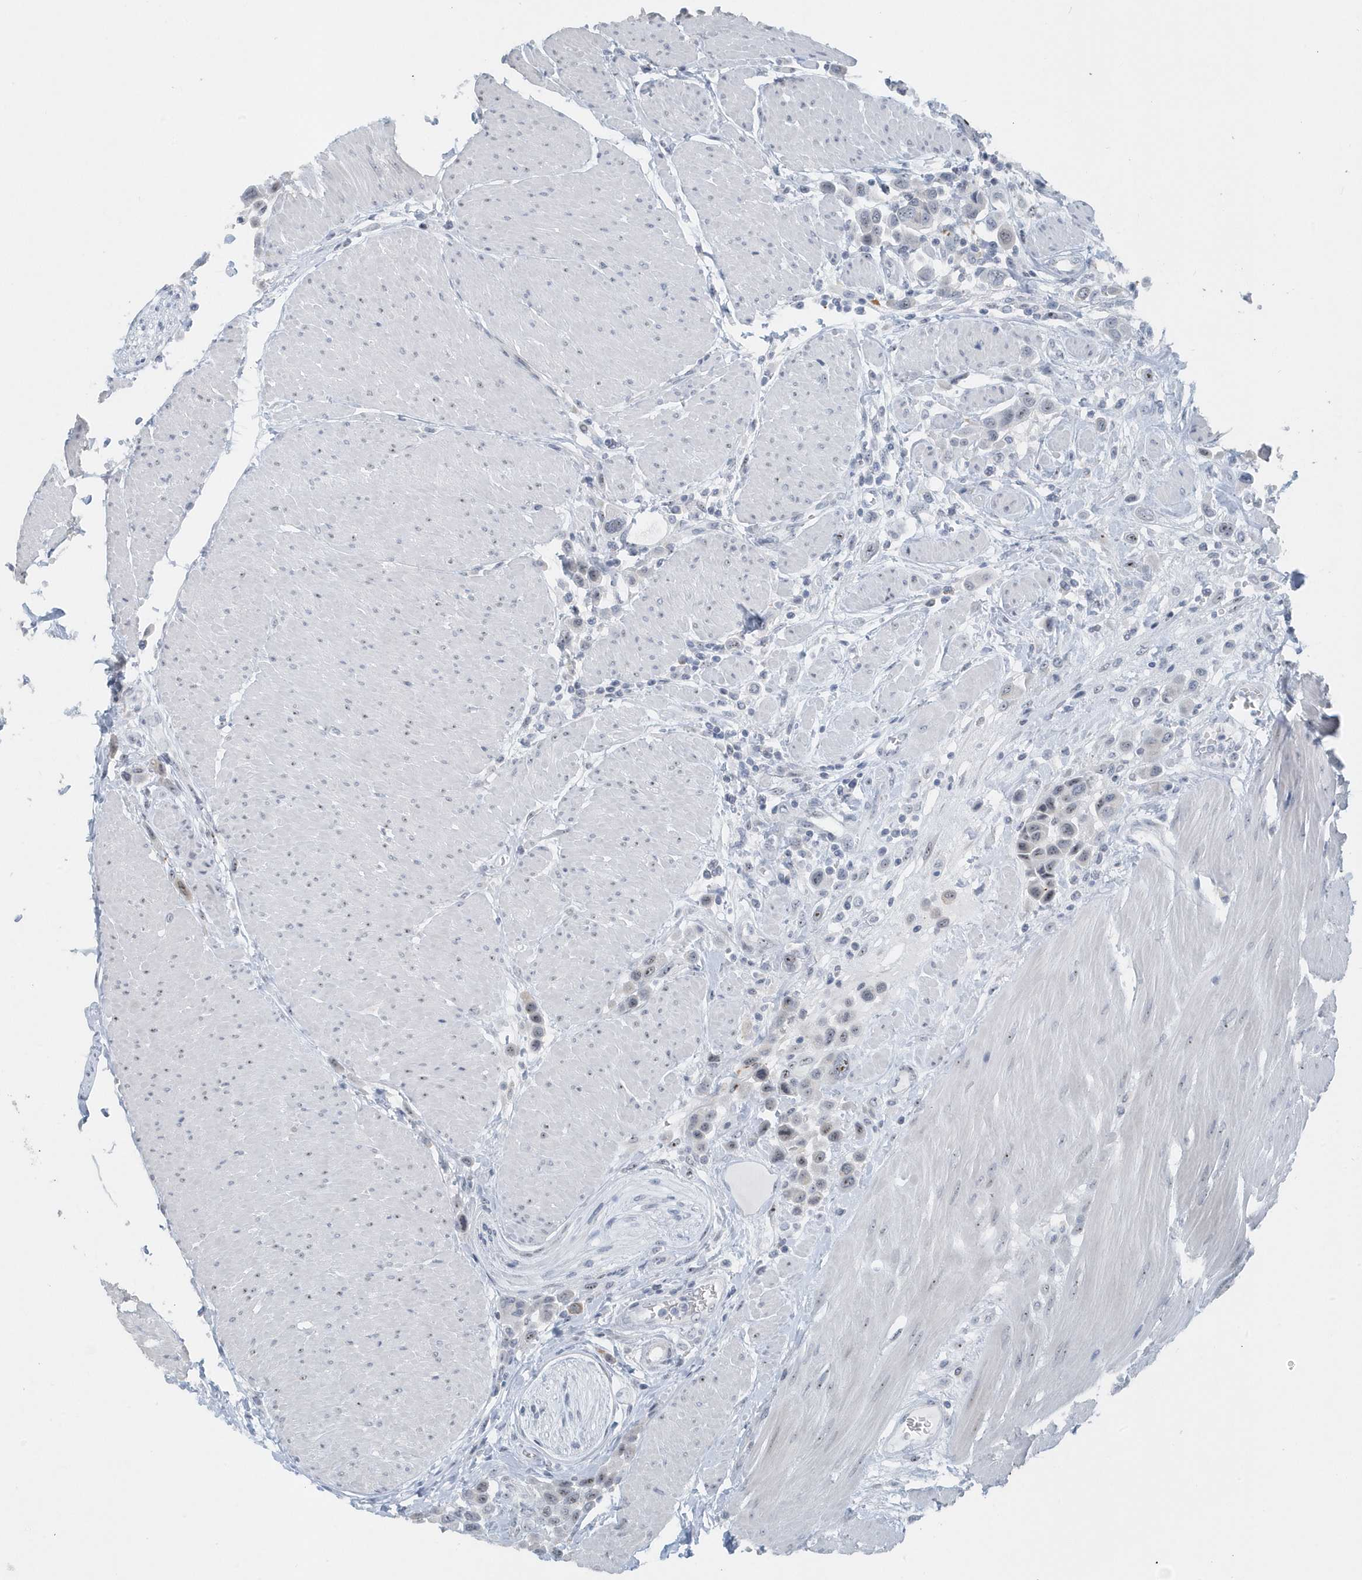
{"staining": {"intensity": "weak", "quantity": "25%-75%", "location": "nuclear"}, "tissue": "urothelial cancer", "cell_type": "Tumor cells", "image_type": "cancer", "snomed": [{"axis": "morphology", "description": "Urothelial carcinoma, High grade"}, {"axis": "topography", "description": "Urinary bladder"}], "caption": "Tumor cells reveal low levels of weak nuclear positivity in about 25%-75% of cells in urothelial carcinoma (high-grade). The staining is performed using DAB brown chromogen to label protein expression. The nuclei are counter-stained blue using hematoxylin.", "gene": "RPF2", "patient": {"sex": "male", "age": 50}}